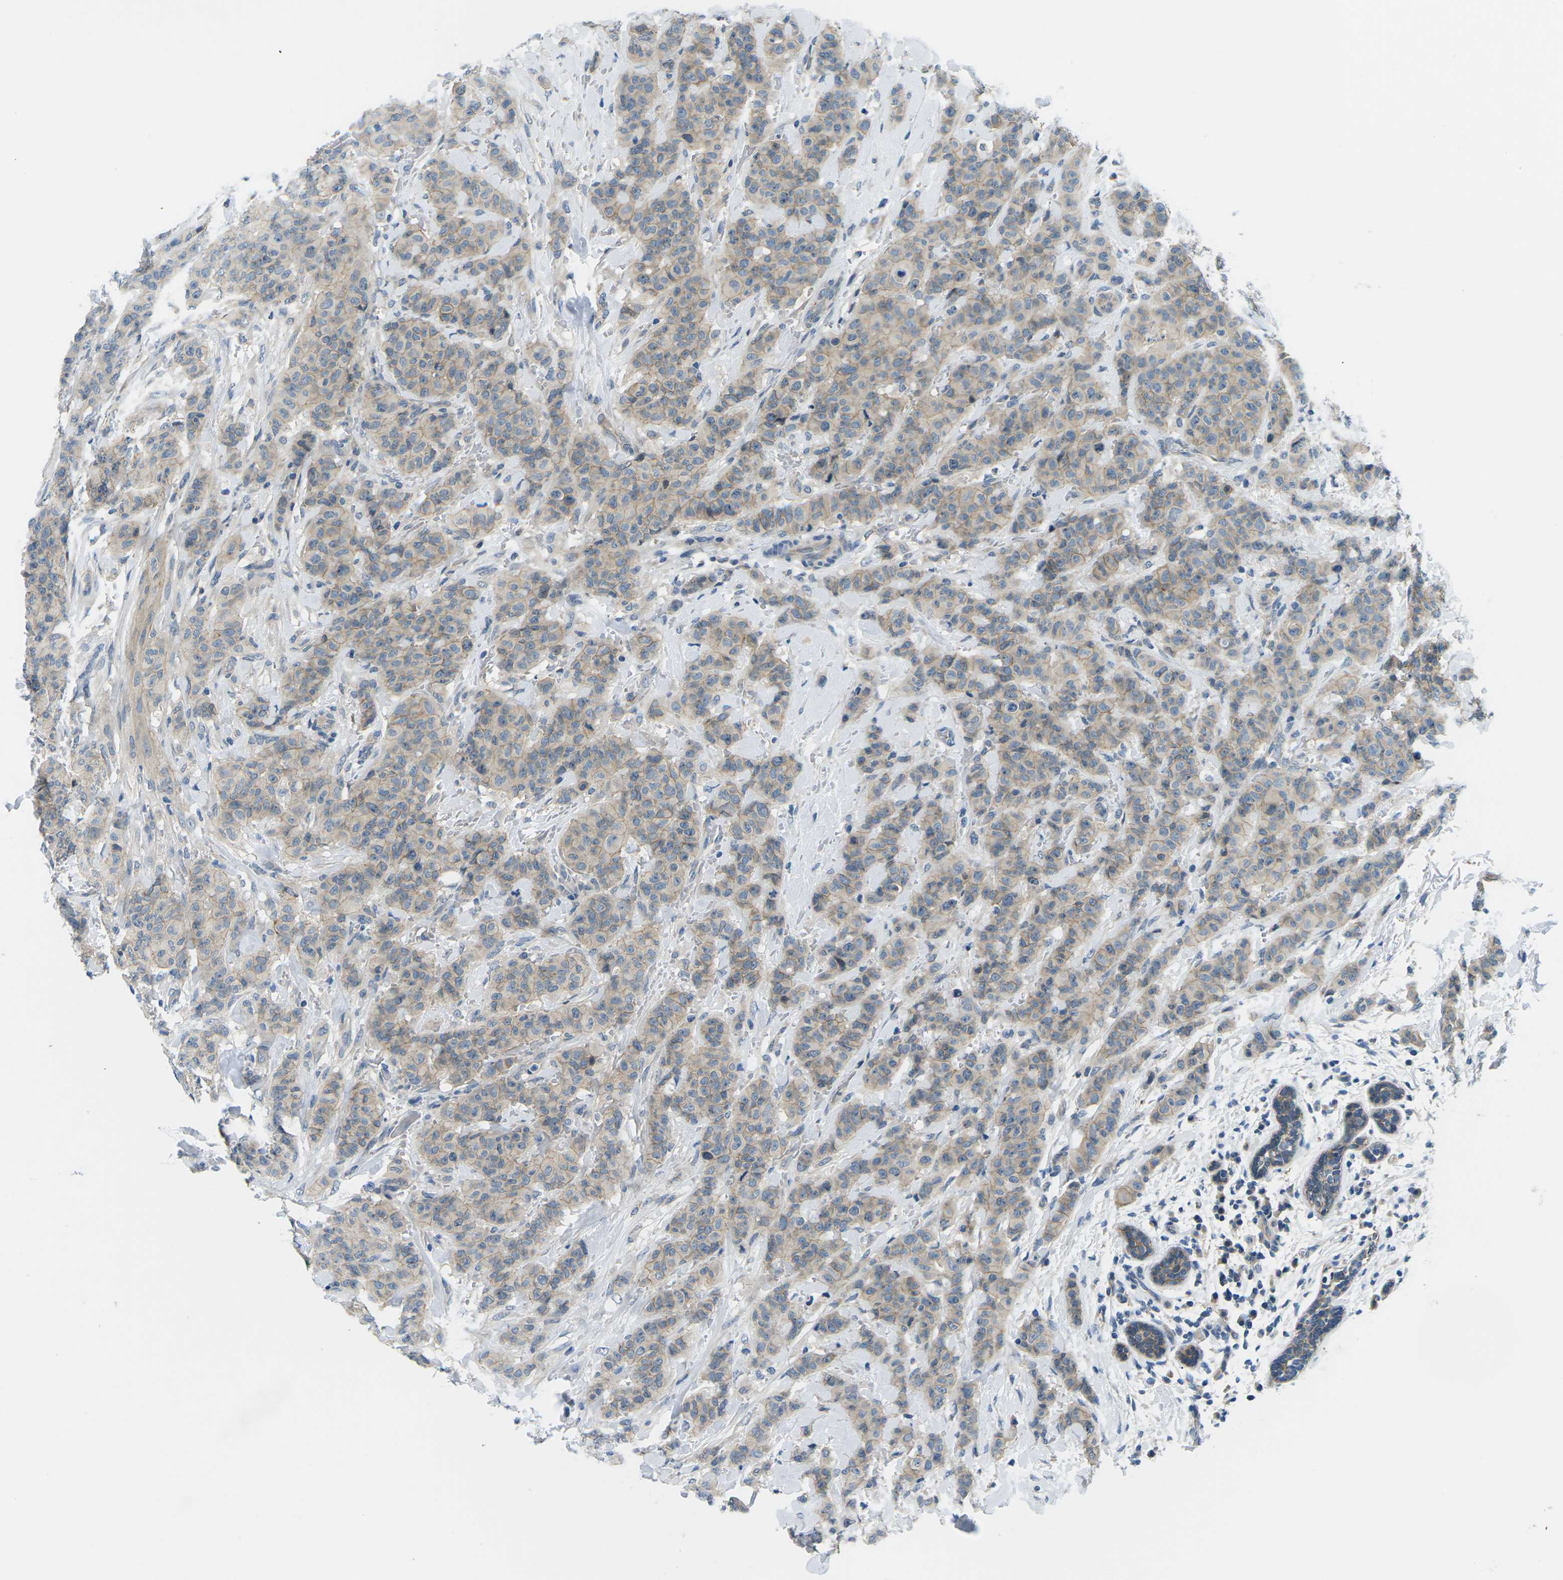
{"staining": {"intensity": "weak", "quantity": ">75%", "location": "cytoplasmic/membranous"}, "tissue": "breast cancer", "cell_type": "Tumor cells", "image_type": "cancer", "snomed": [{"axis": "morphology", "description": "Normal tissue, NOS"}, {"axis": "morphology", "description": "Duct carcinoma"}, {"axis": "topography", "description": "Breast"}], "caption": "IHC image of neoplastic tissue: breast cancer (infiltrating ductal carcinoma) stained using IHC demonstrates low levels of weak protein expression localized specifically in the cytoplasmic/membranous of tumor cells, appearing as a cytoplasmic/membranous brown color.", "gene": "CTNND1", "patient": {"sex": "female", "age": 40}}